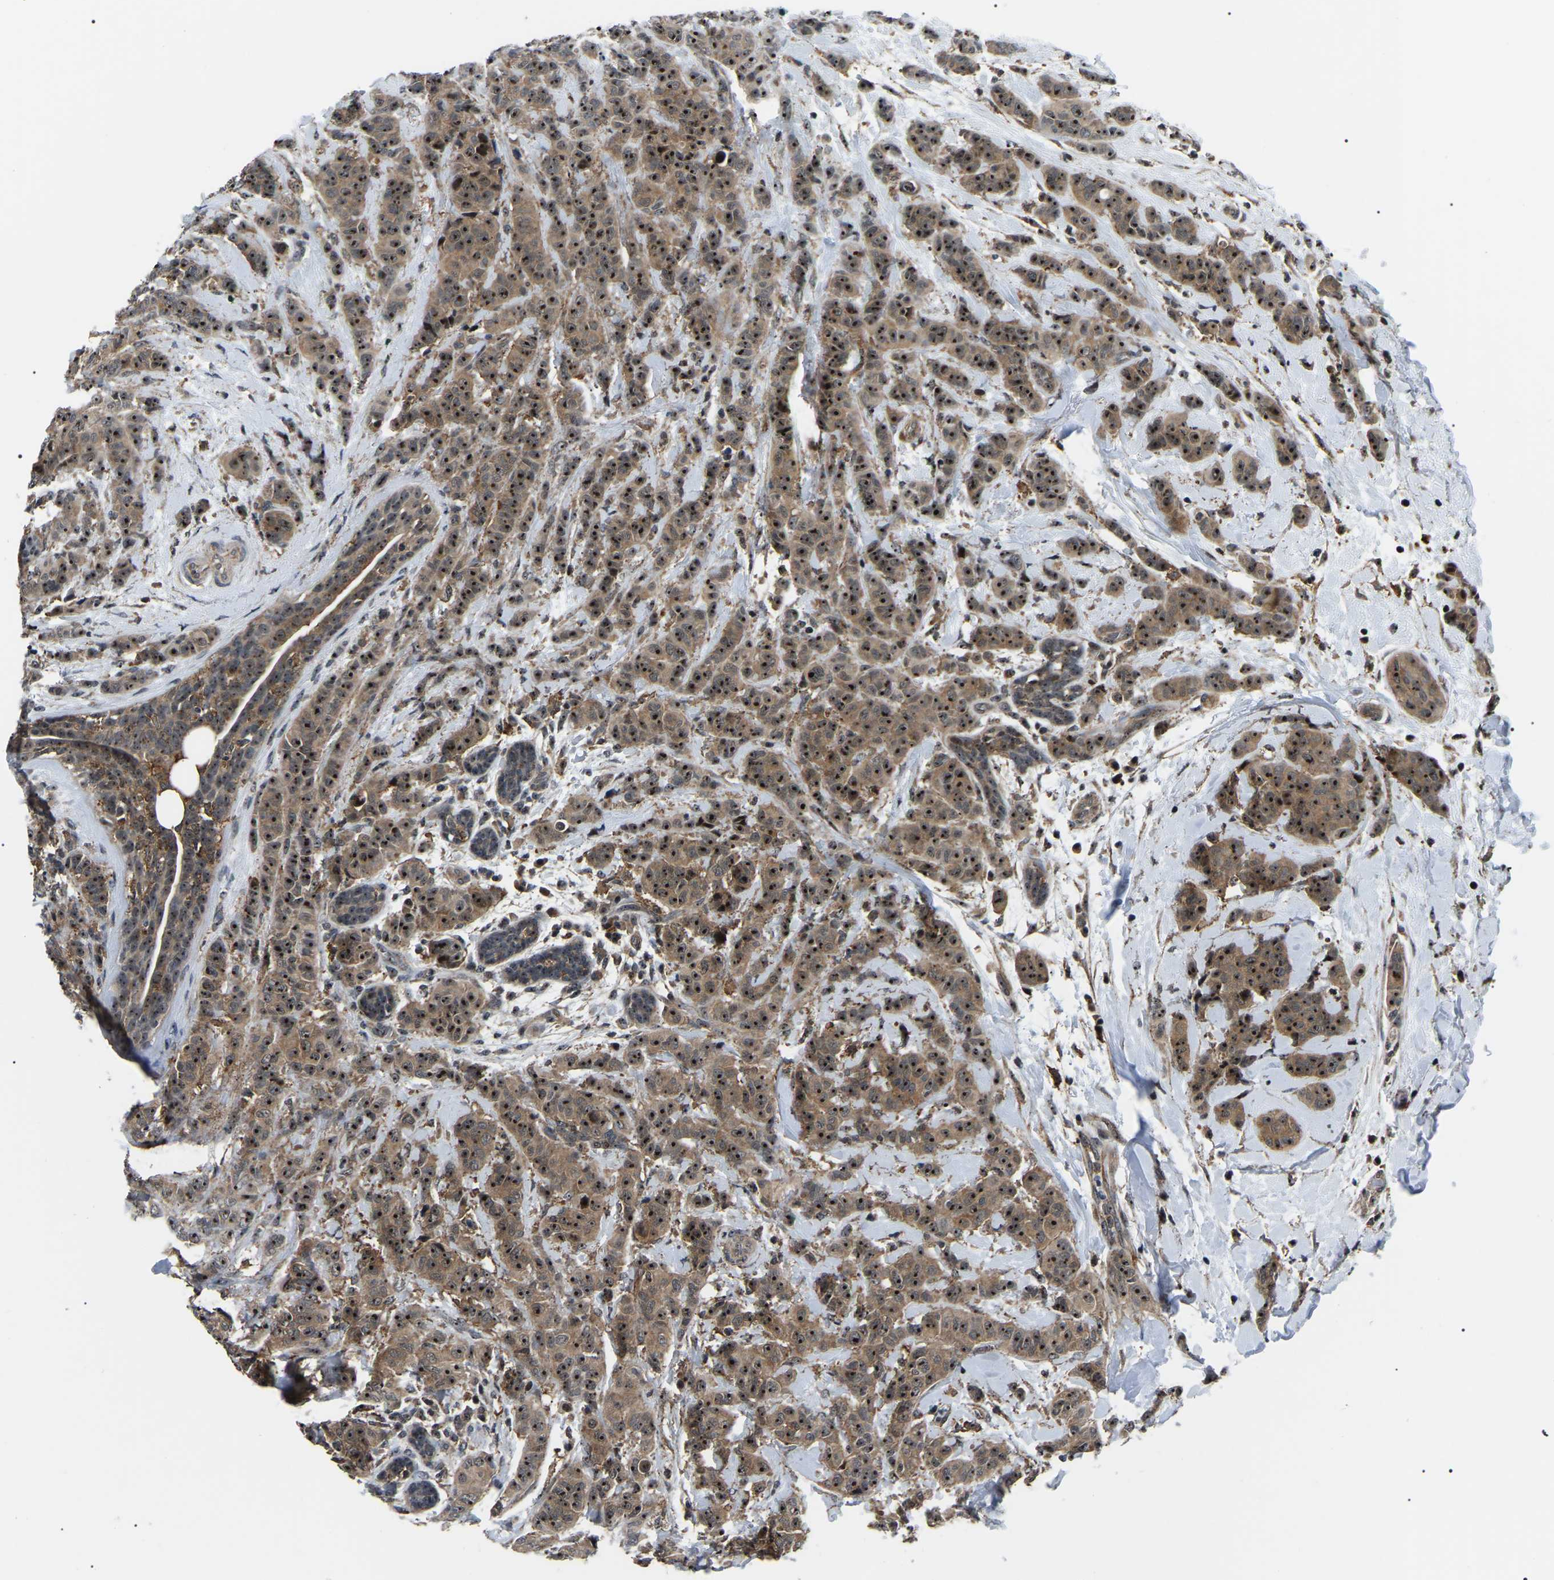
{"staining": {"intensity": "strong", "quantity": ">75%", "location": "cytoplasmic/membranous,nuclear"}, "tissue": "breast cancer", "cell_type": "Tumor cells", "image_type": "cancer", "snomed": [{"axis": "morphology", "description": "Normal tissue, NOS"}, {"axis": "morphology", "description": "Duct carcinoma"}, {"axis": "topography", "description": "Breast"}], "caption": "Breast invasive ductal carcinoma tissue displays strong cytoplasmic/membranous and nuclear staining in about >75% of tumor cells (Stains: DAB in brown, nuclei in blue, Microscopy: brightfield microscopy at high magnification).", "gene": "RRP1B", "patient": {"sex": "female", "age": 40}}